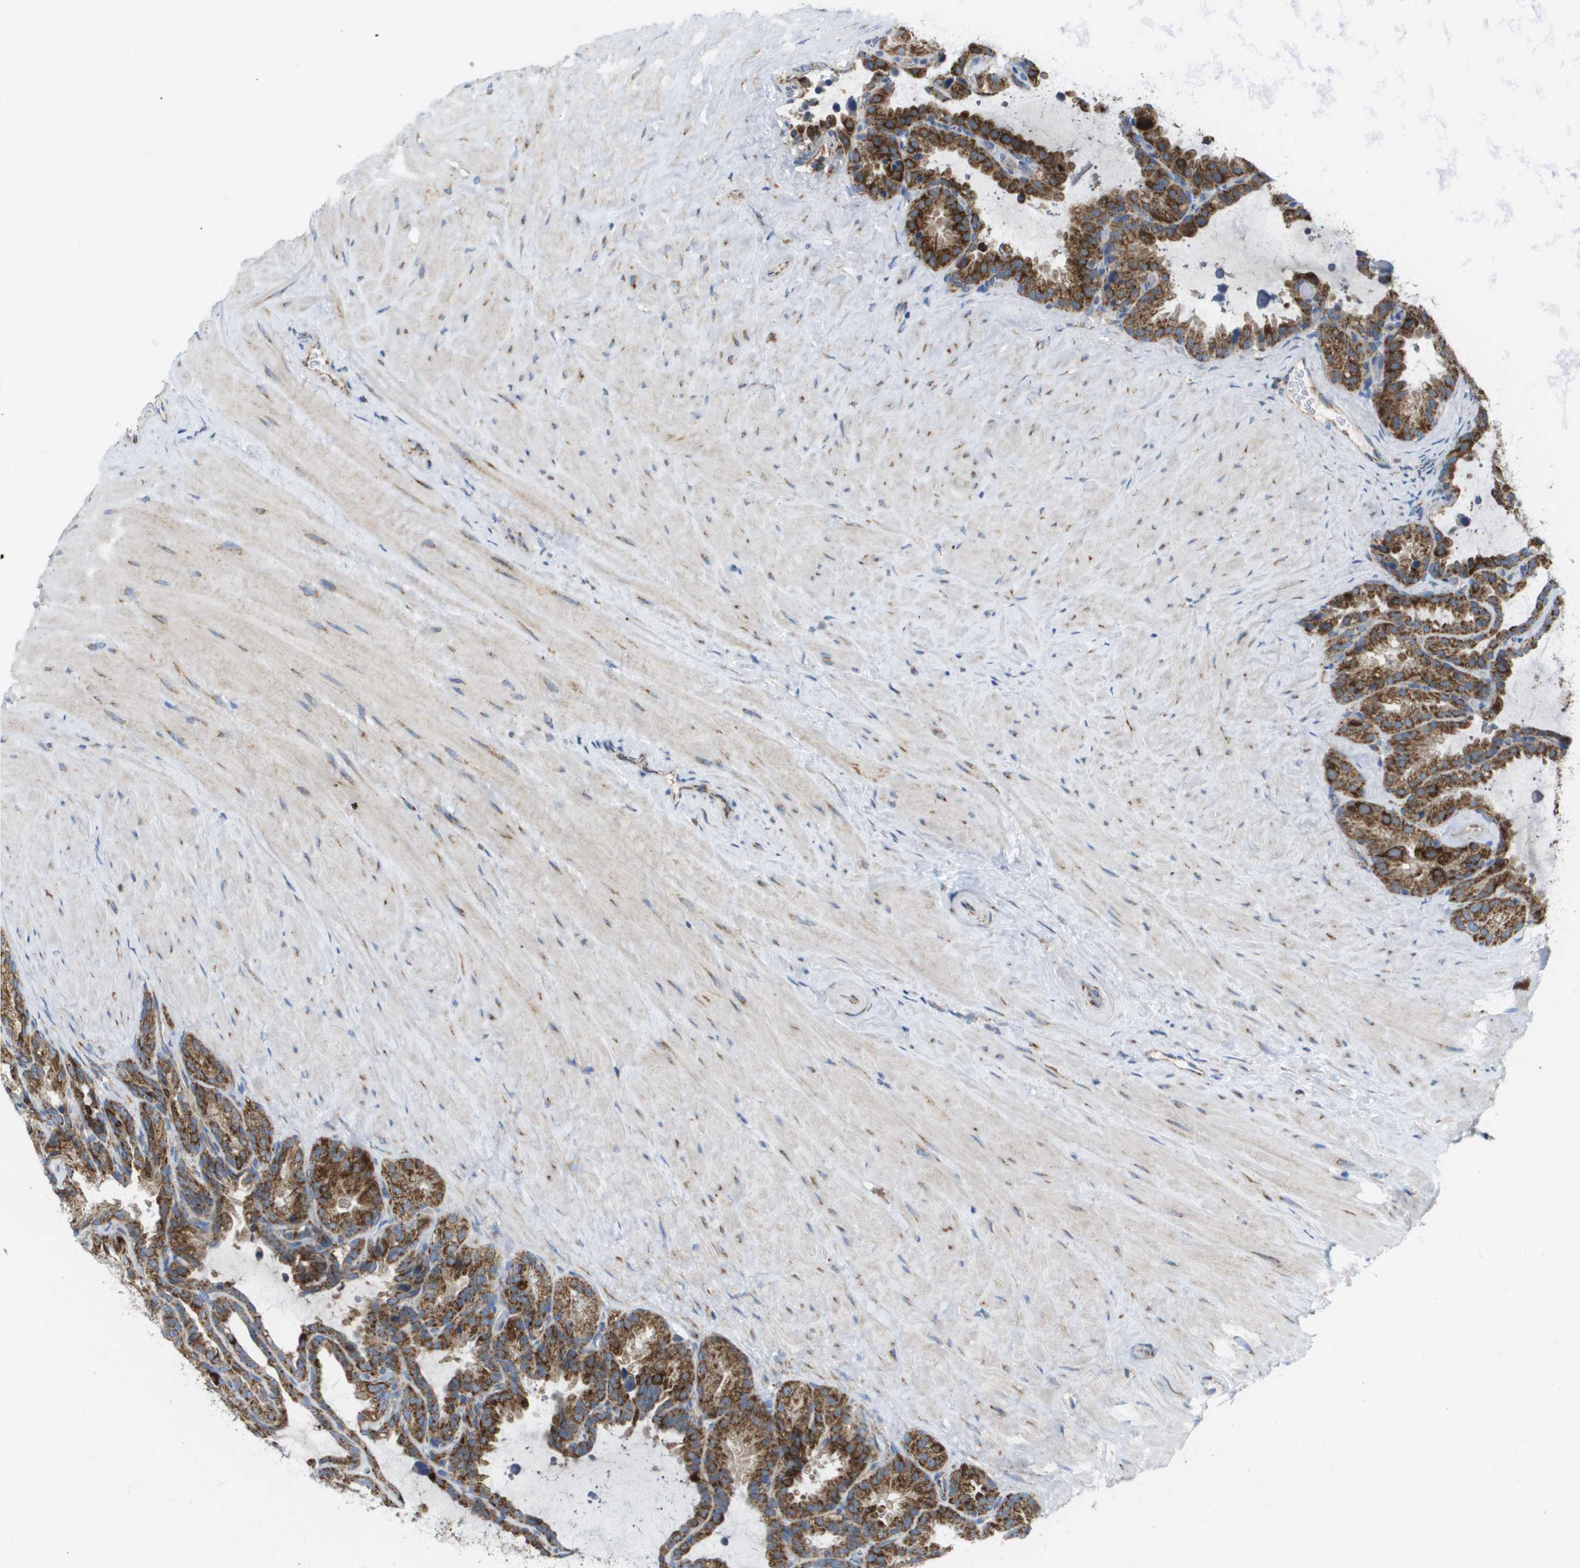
{"staining": {"intensity": "strong", "quantity": ">75%", "location": "cytoplasmic/membranous"}, "tissue": "seminal vesicle", "cell_type": "Glandular cells", "image_type": "normal", "snomed": [{"axis": "morphology", "description": "Normal tissue, NOS"}, {"axis": "topography", "description": "Seminal veicle"}], "caption": "High-power microscopy captured an IHC histopathology image of normal seminal vesicle, revealing strong cytoplasmic/membranous expression in about >75% of glandular cells.", "gene": "FIS1", "patient": {"sex": "male", "age": 46}}